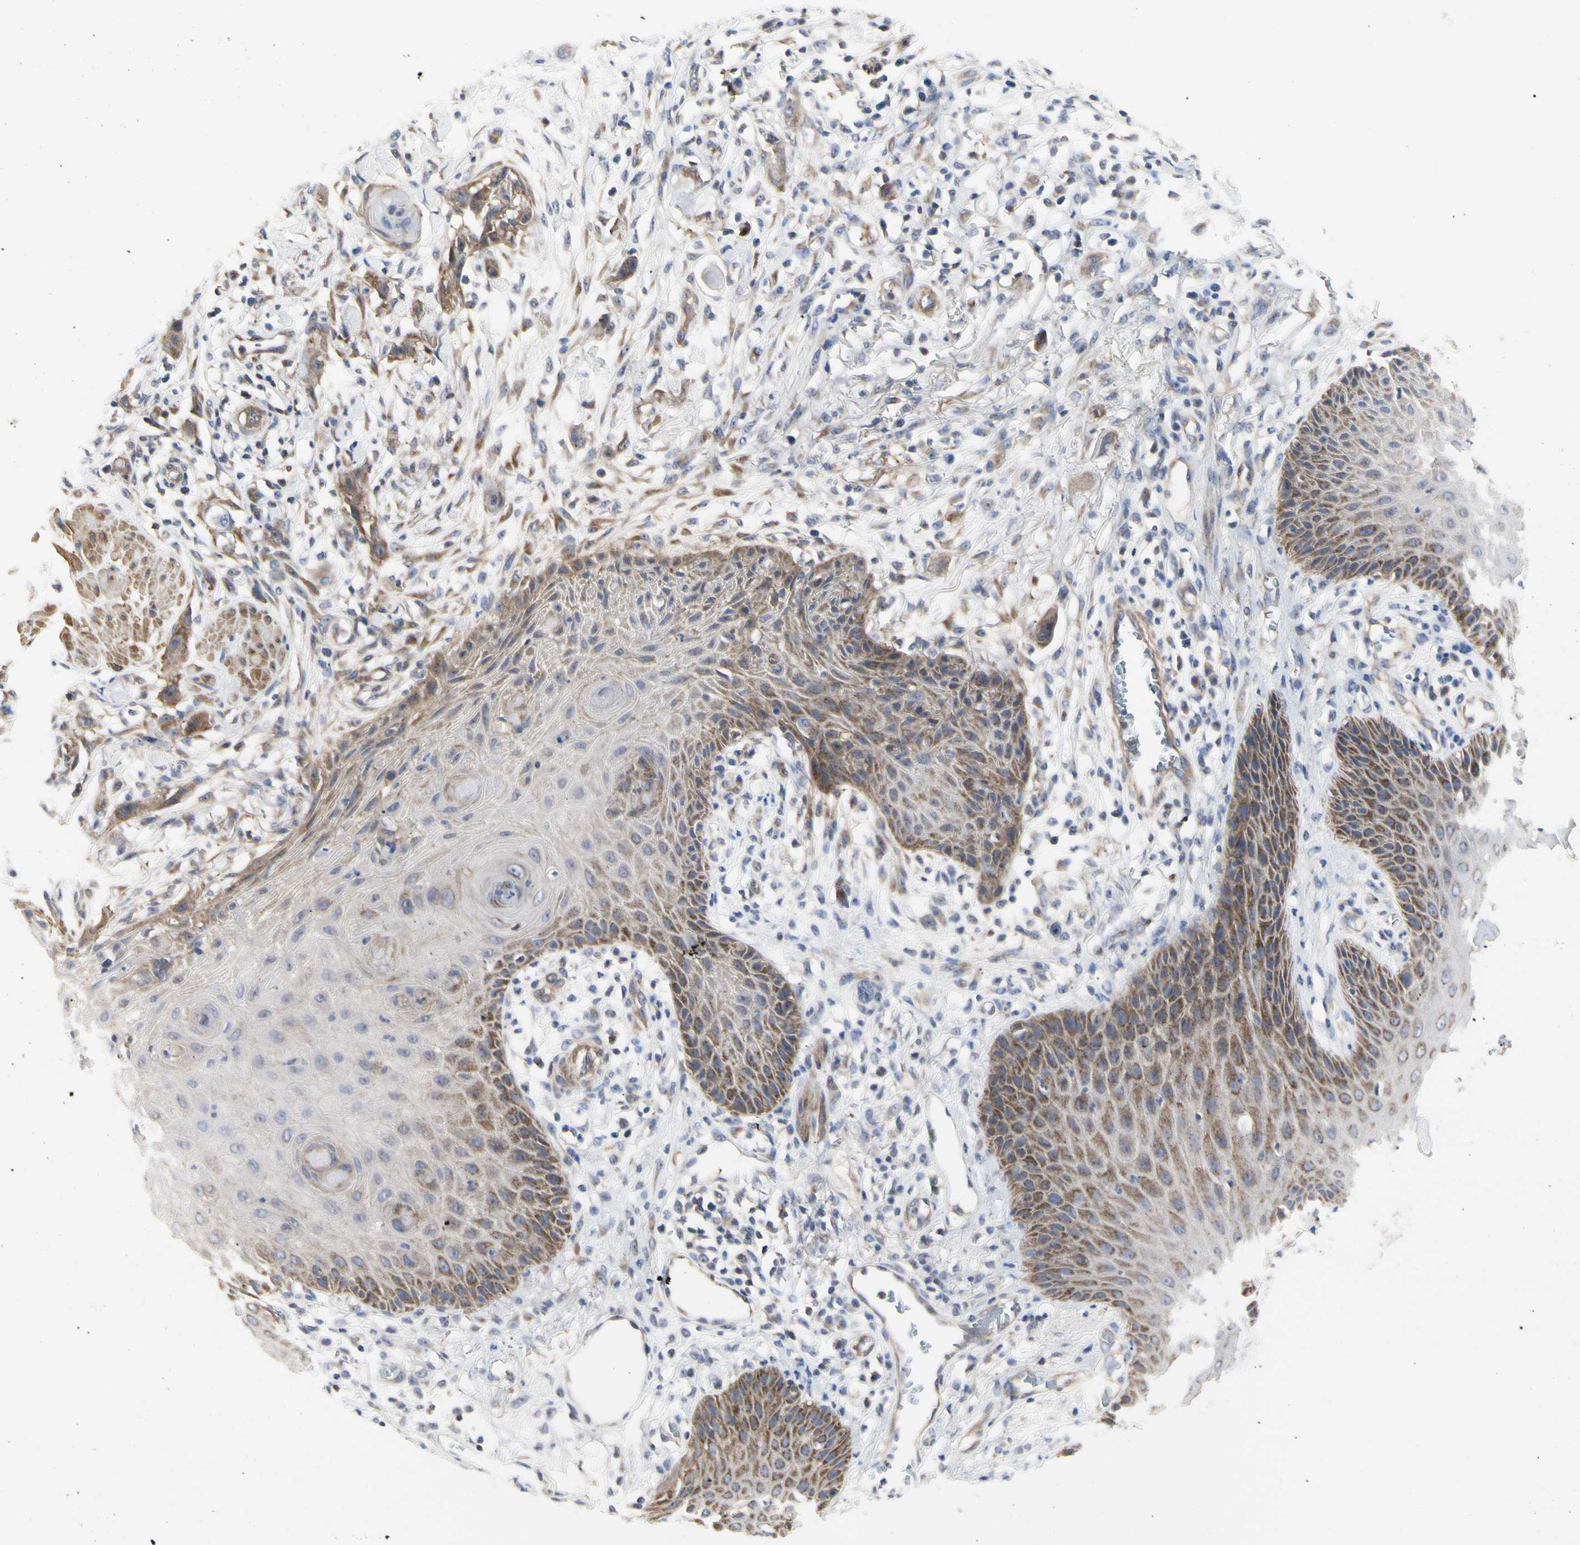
{"staining": {"intensity": "moderate", "quantity": ">75%", "location": "cytoplasmic/membranous"}, "tissue": "skin cancer", "cell_type": "Tumor cells", "image_type": "cancer", "snomed": [{"axis": "morphology", "description": "Normal tissue, NOS"}, {"axis": "morphology", "description": "Squamous cell carcinoma, NOS"}, {"axis": "topography", "description": "Skin"}], "caption": "Skin cancer (squamous cell carcinoma) tissue exhibits moderate cytoplasmic/membranous staining in approximately >75% of tumor cells", "gene": "SHANK2", "patient": {"sex": "female", "age": 59}}